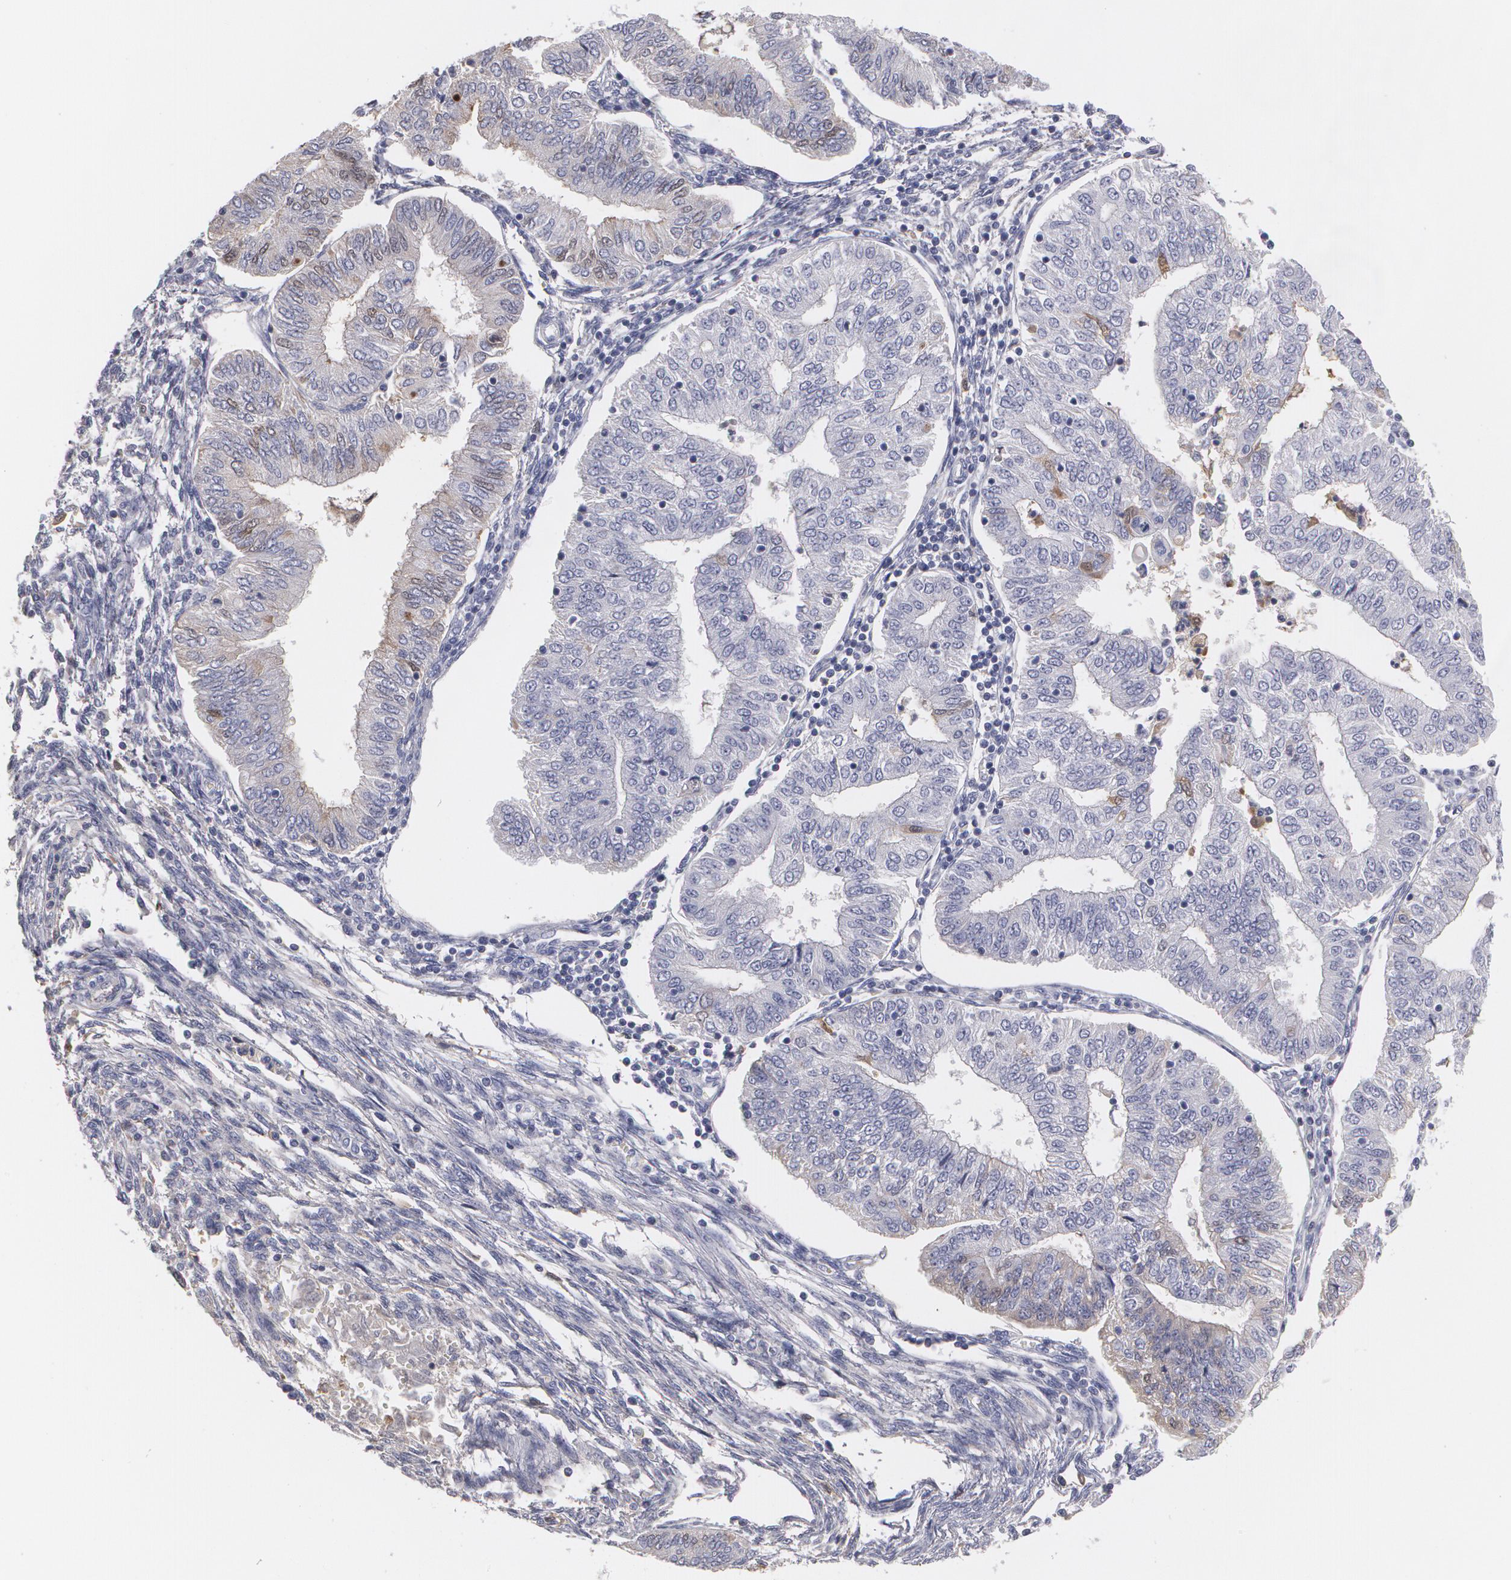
{"staining": {"intensity": "weak", "quantity": "25%-75%", "location": "cytoplasmic/membranous"}, "tissue": "endometrial cancer", "cell_type": "Tumor cells", "image_type": "cancer", "snomed": [{"axis": "morphology", "description": "Adenocarcinoma, NOS"}, {"axis": "topography", "description": "Endometrium"}], "caption": "A brown stain shows weak cytoplasmic/membranous positivity of a protein in human endometrial cancer tumor cells.", "gene": "SERPINA1", "patient": {"sex": "female", "age": 51}}